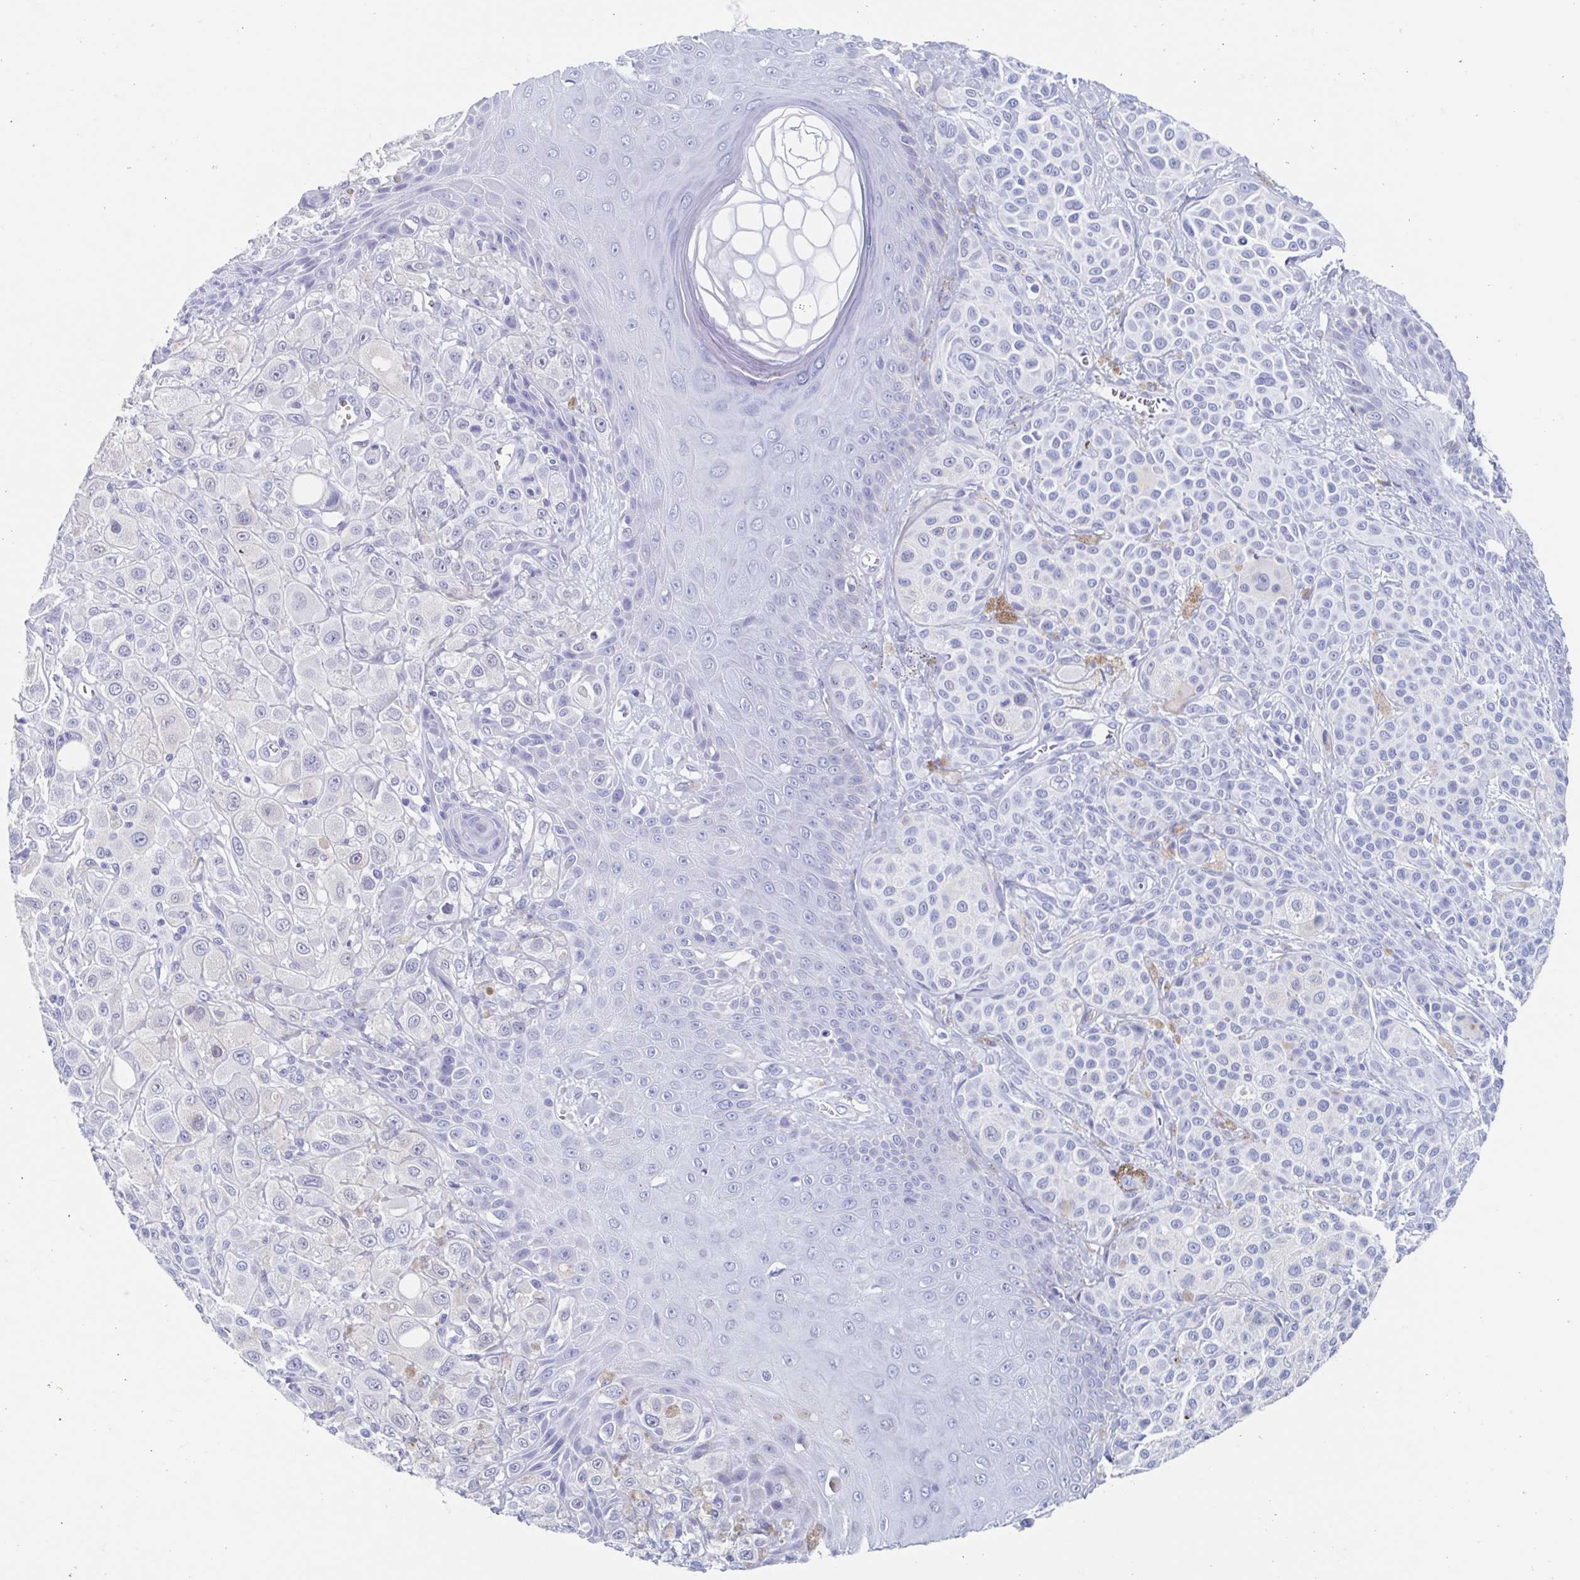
{"staining": {"intensity": "negative", "quantity": "none", "location": "none"}, "tissue": "melanoma", "cell_type": "Tumor cells", "image_type": "cancer", "snomed": [{"axis": "morphology", "description": "Malignant melanoma, NOS"}, {"axis": "topography", "description": "Skin"}], "caption": "An immunohistochemistry micrograph of malignant melanoma is shown. There is no staining in tumor cells of malignant melanoma.", "gene": "HDGFL1", "patient": {"sex": "male", "age": 67}}